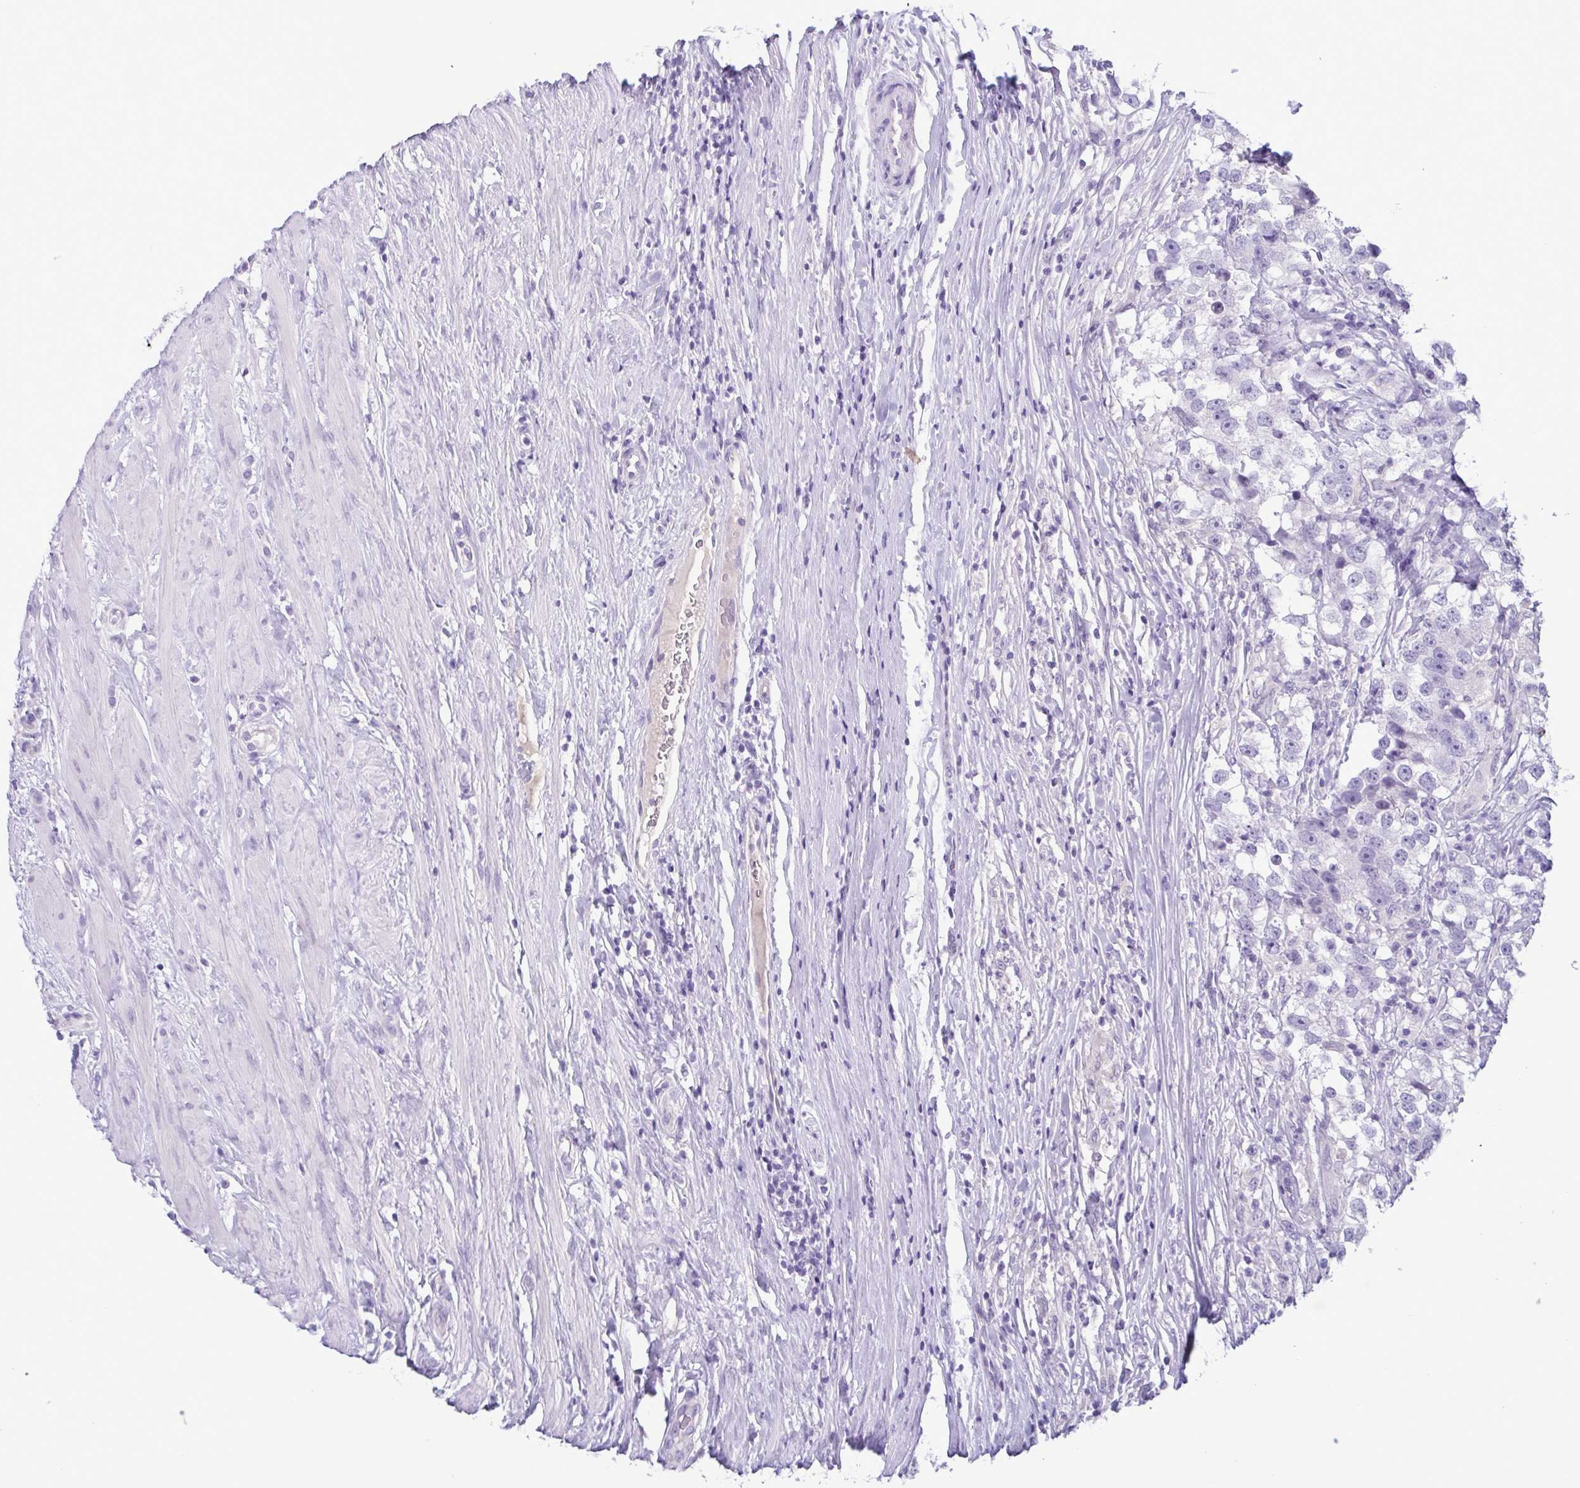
{"staining": {"intensity": "negative", "quantity": "none", "location": "none"}, "tissue": "testis cancer", "cell_type": "Tumor cells", "image_type": "cancer", "snomed": [{"axis": "morphology", "description": "Seminoma, NOS"}, {"axis": "topography", "description": "Testis"}], "caption": "Protein analysis of testis cancer exhibits no significant positivity in tumor cells.", "gene": "INAFM1", "patient": {"sex": "male", "age": 46}}